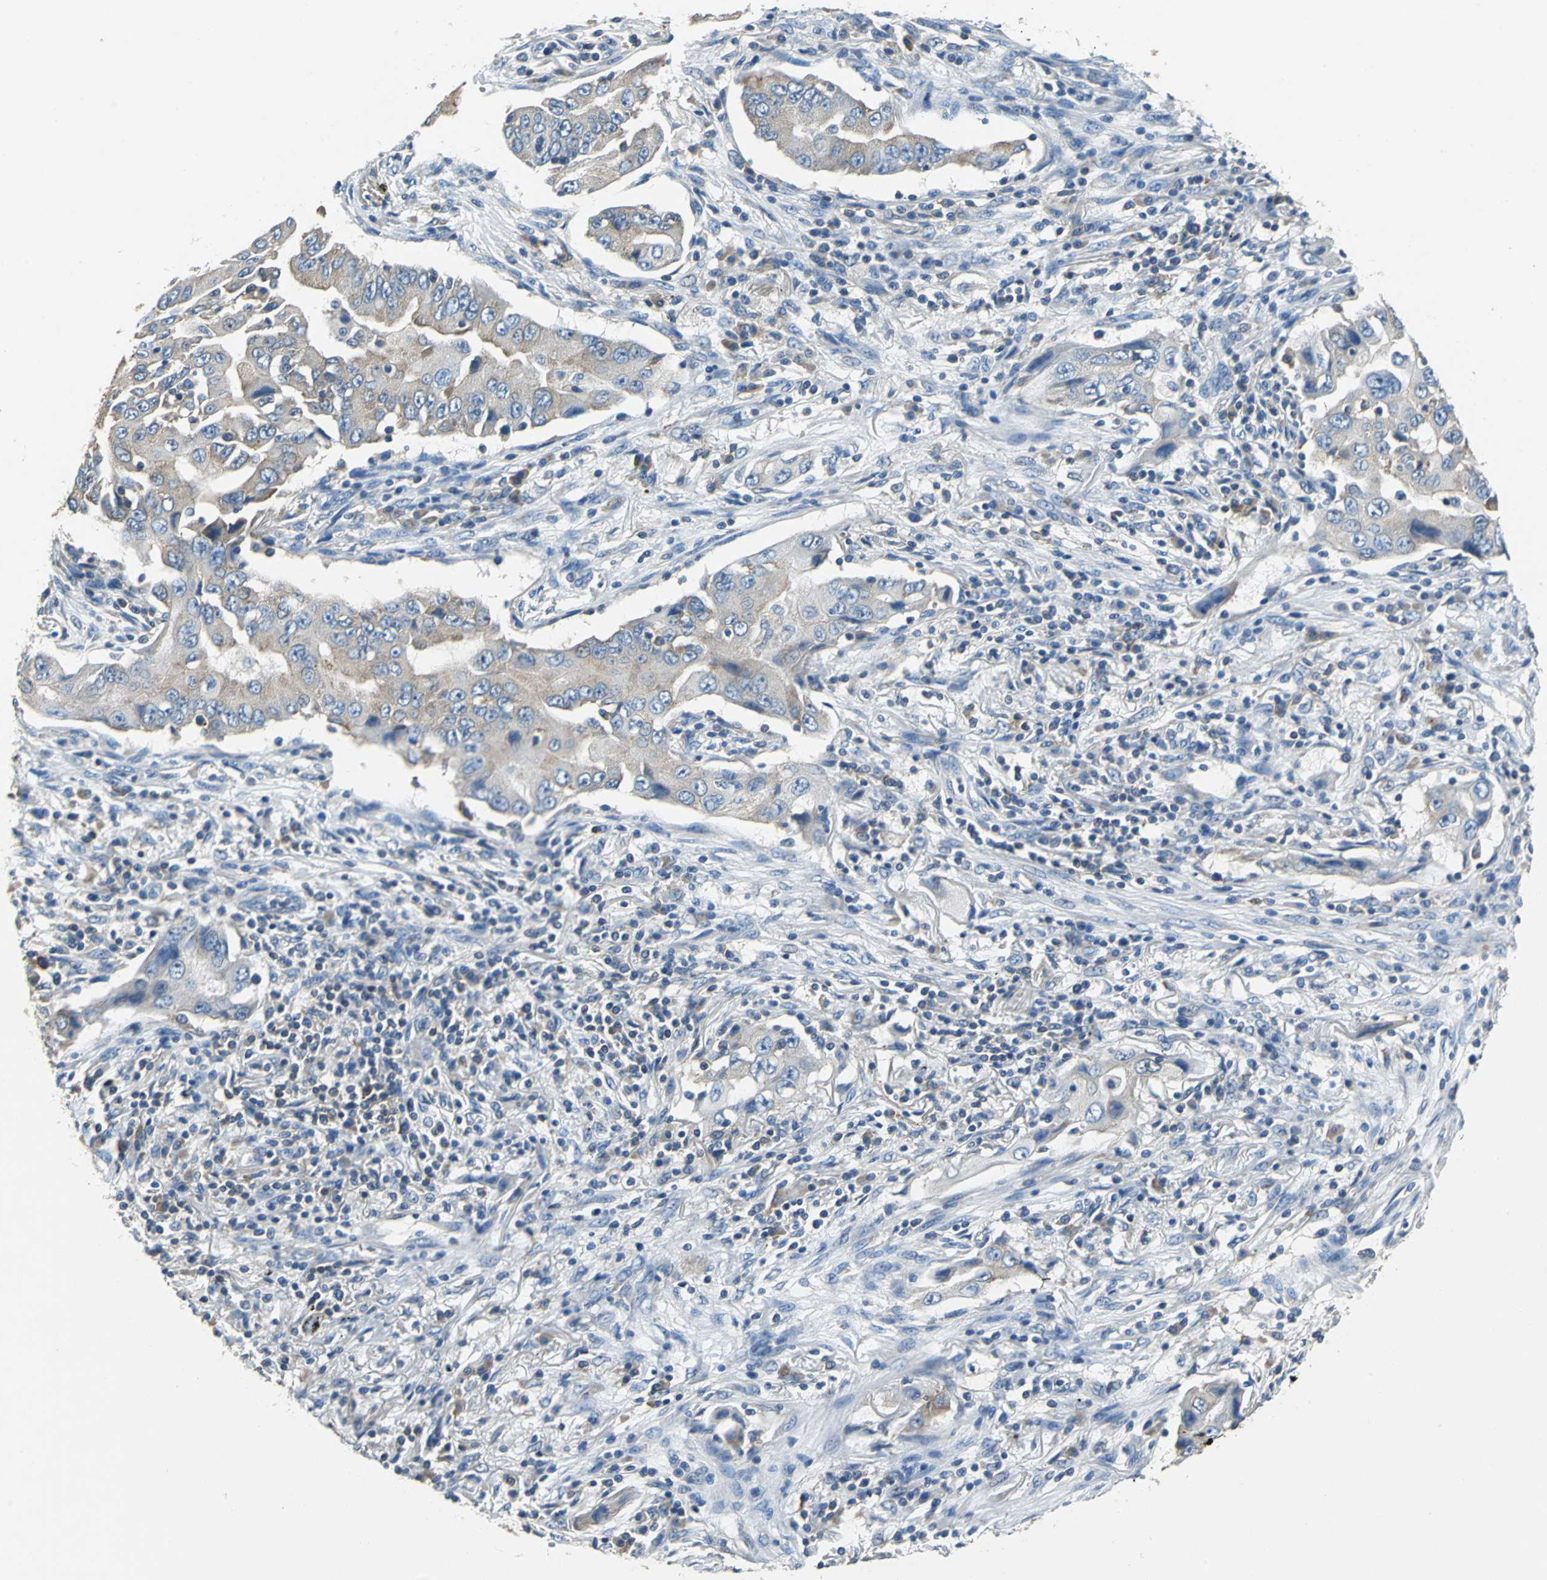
{"staining": {"intensity": "weak", "quantity": "25%-75%", "location": "cytoplasmic/membranous"}, "tissue": "lung cancer", "cell_type": "Tumor cells", "image_type": "cancer", "snomed": [{"axis": "morphology", "description": "Adenocarcinoma, NOS"}, {"axis": "topography", "description": "Lung"}], "caption": "Protein expression analysis of adenocarcinoma (lung) exhibits weak cytoplasmic/membranous positivity in about 25%-75% of tumor cells.", "gene": "PRKCA", "patient": {"sex": "female", "age": 65}}